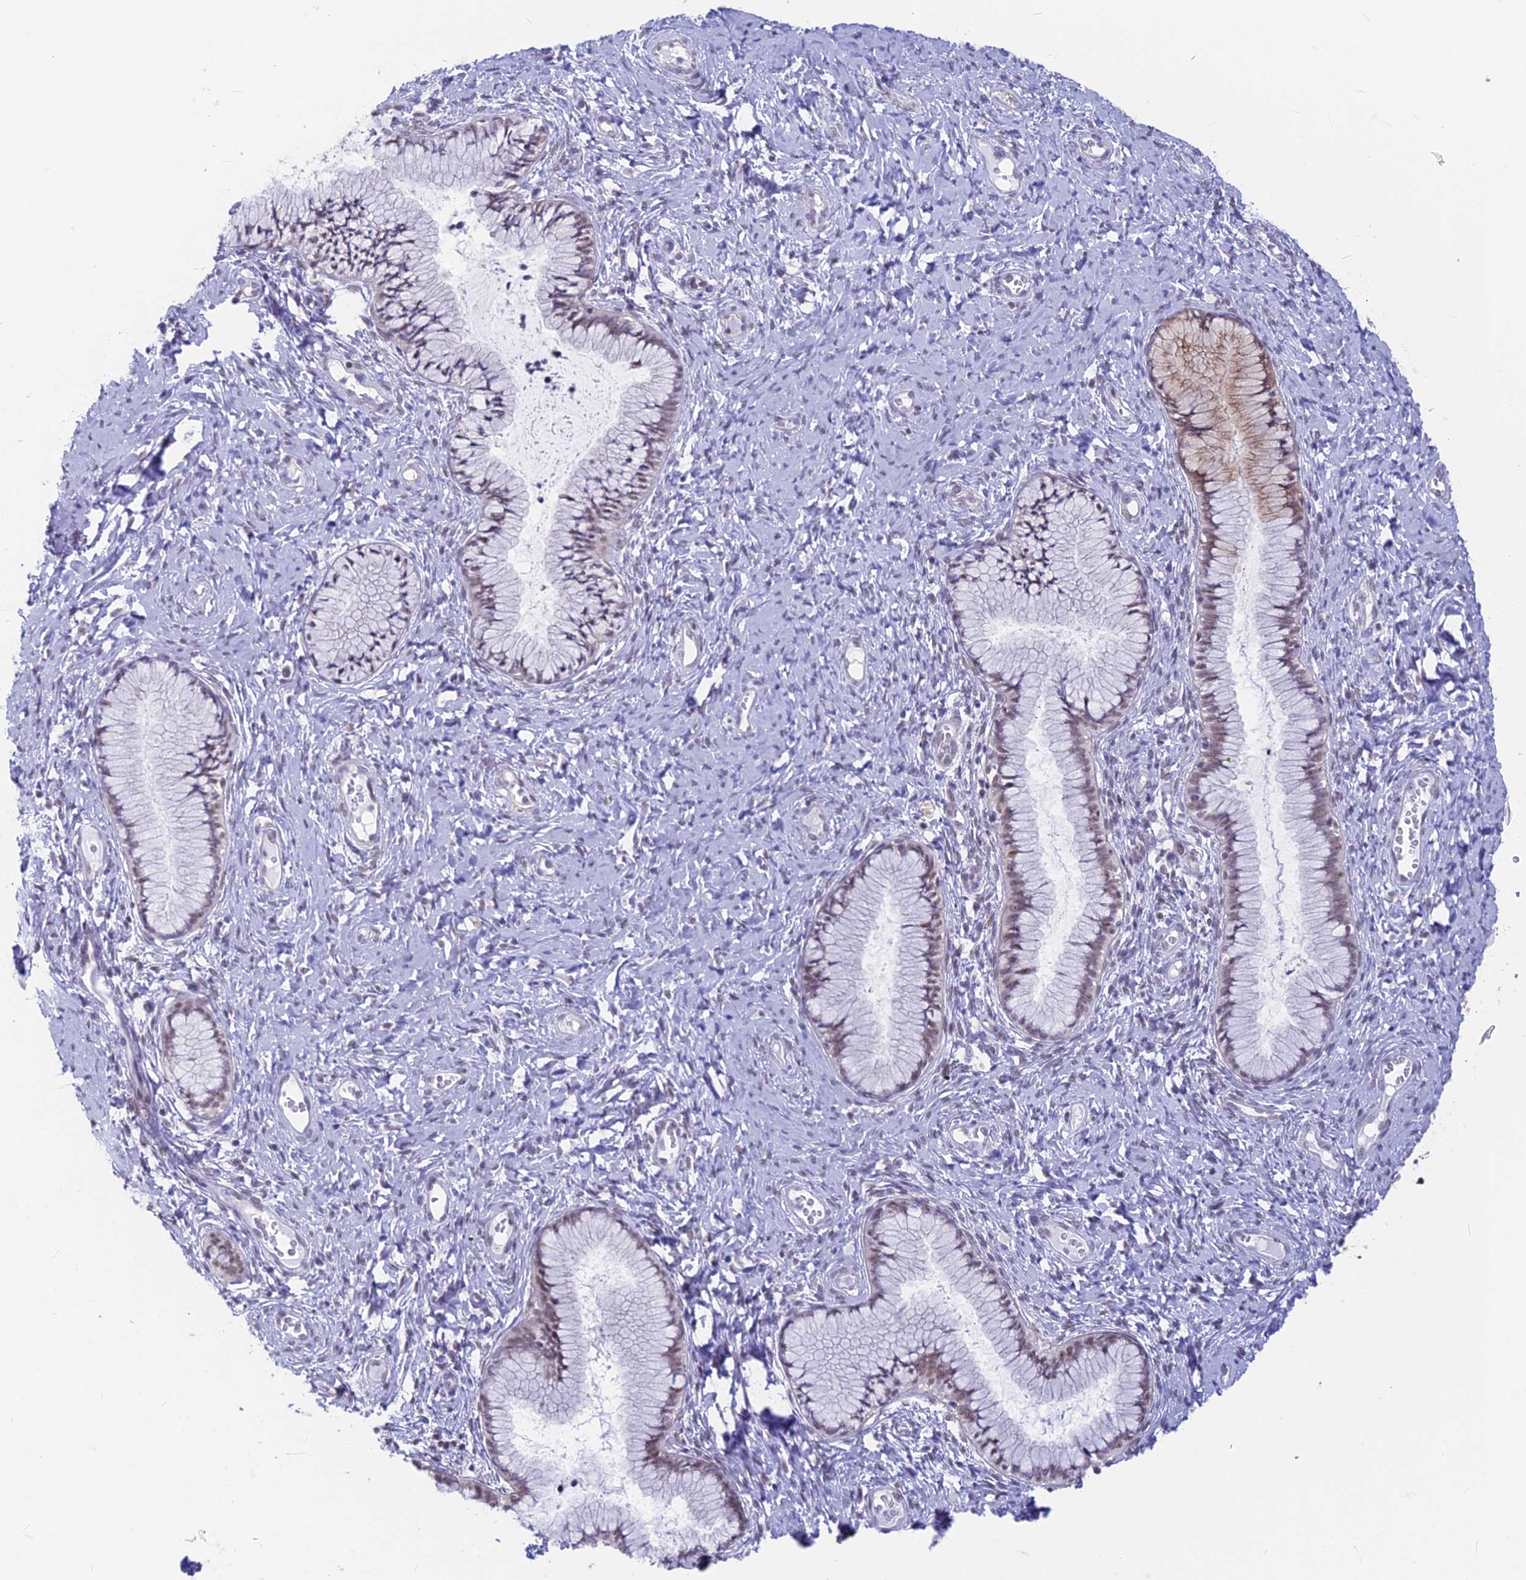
{"staining": {"intensity": "moderate", "quantity": "<25%", "location": "nuclear"}, "tissue": "cervix", "cell_type": "Glandular cells", "image_type": "normal", "snomed": [{"axis": "morphology", "description": "Normal tissue, NOS"}, {"axis": "topography", "description": "Cervix"}], "caption": "DAB immunohistochemical staining of normal human cervix reveals moderate nuclear protein positivity in approximately <25% of glandular cells.", "gene": "SRSF5", "patient": {"sex": "female", "age": 42}}